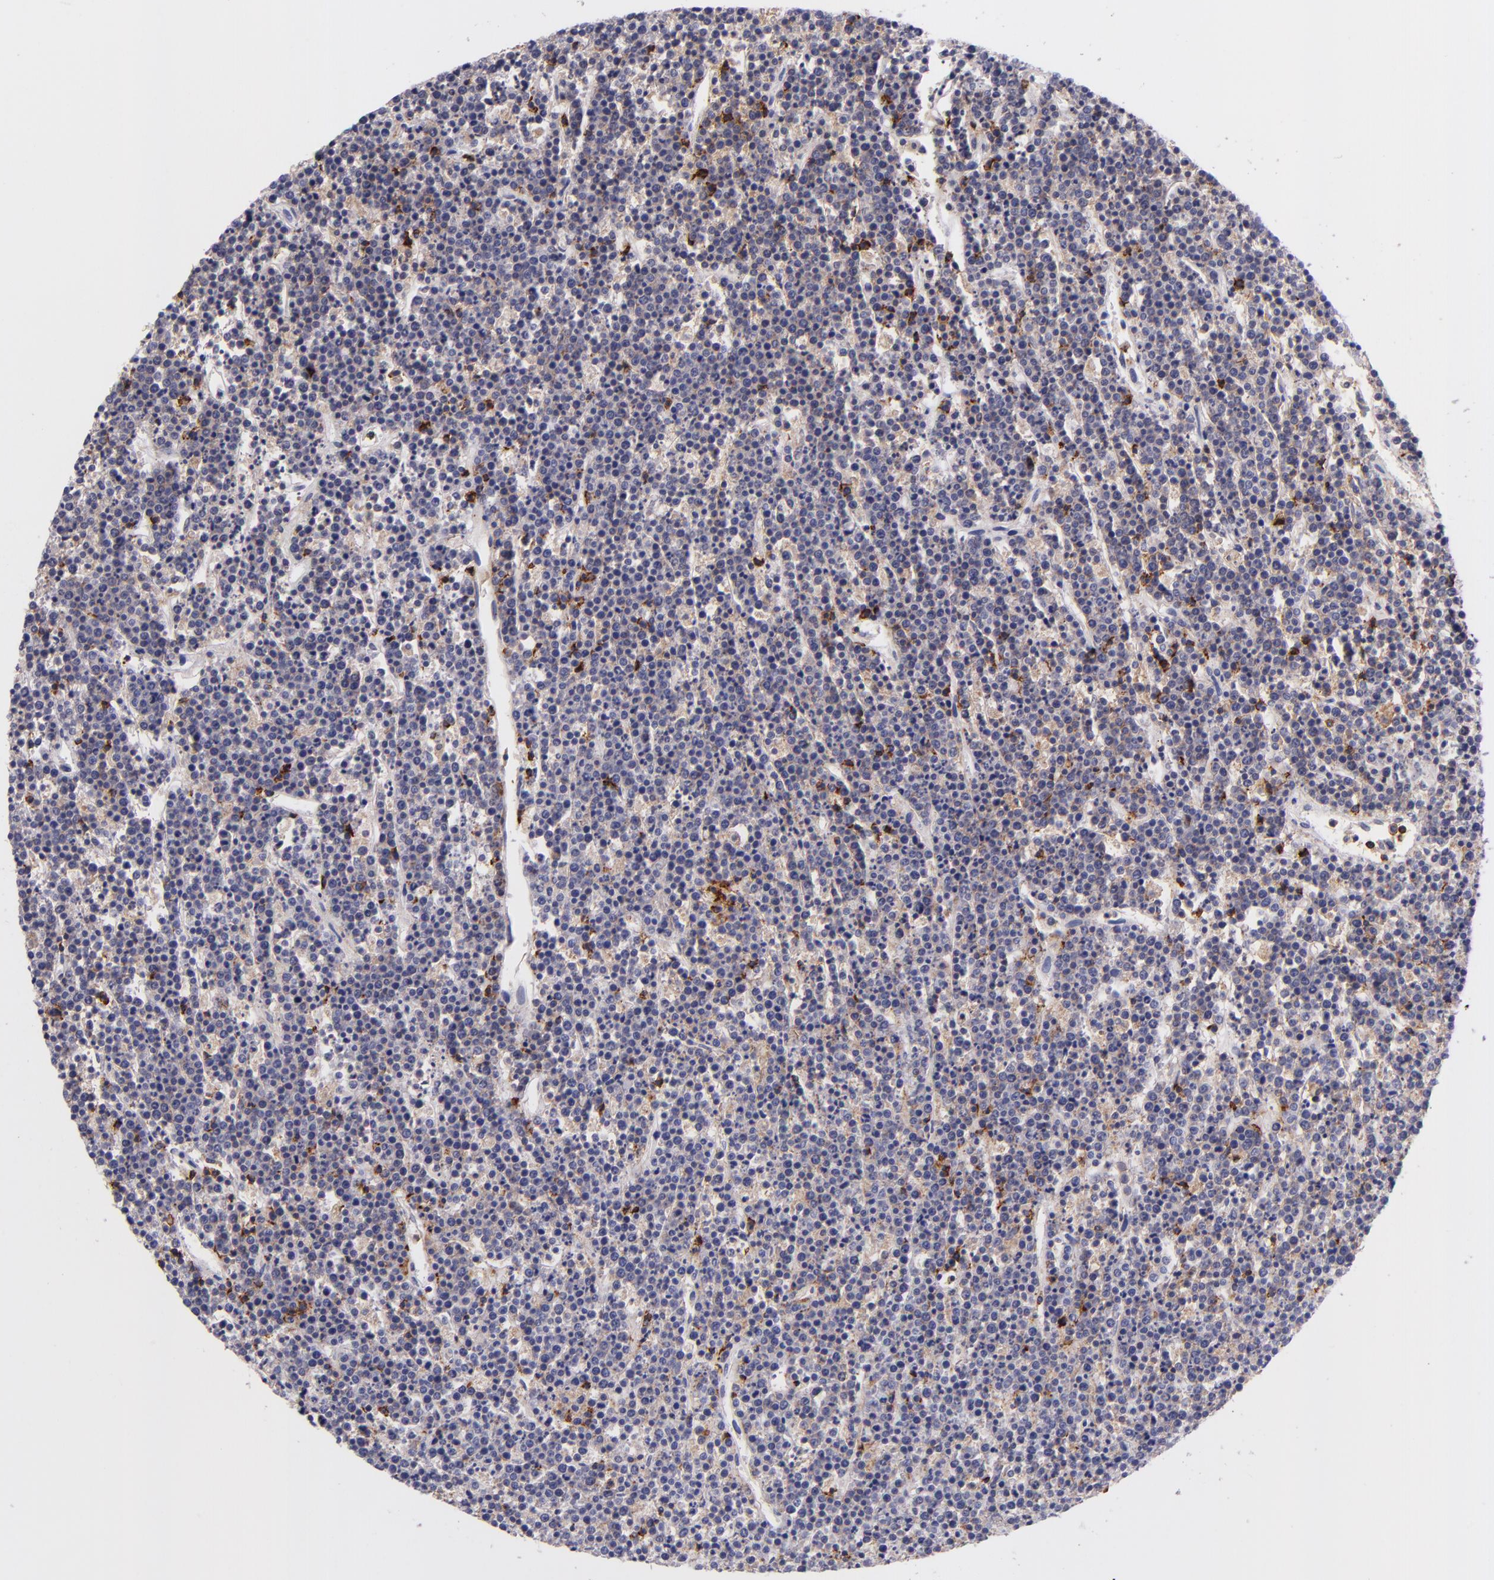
{"staining": {"intensity": "negative", "quantity": "none", "location": "none"}, "tissue": "lymphoma", "cell_type": "Tumor cells", "image_type": "cancer", "snomed": [{"axis": "morphology", "description": "Malignant lymphoma, non-Hodgkin's type, High grade"}, {"axis": "topography", "description": "Ovary"}], "caption": "Immunohistochemistry (IHC) photomicrograph of lymphoma stained for a protein (brown), which displays no staining in tumor cells. (DAB immunohistochemistry (IHC), high magnification).", "gene": "SPN", "patient": {"sex": "female", "age": 56}}